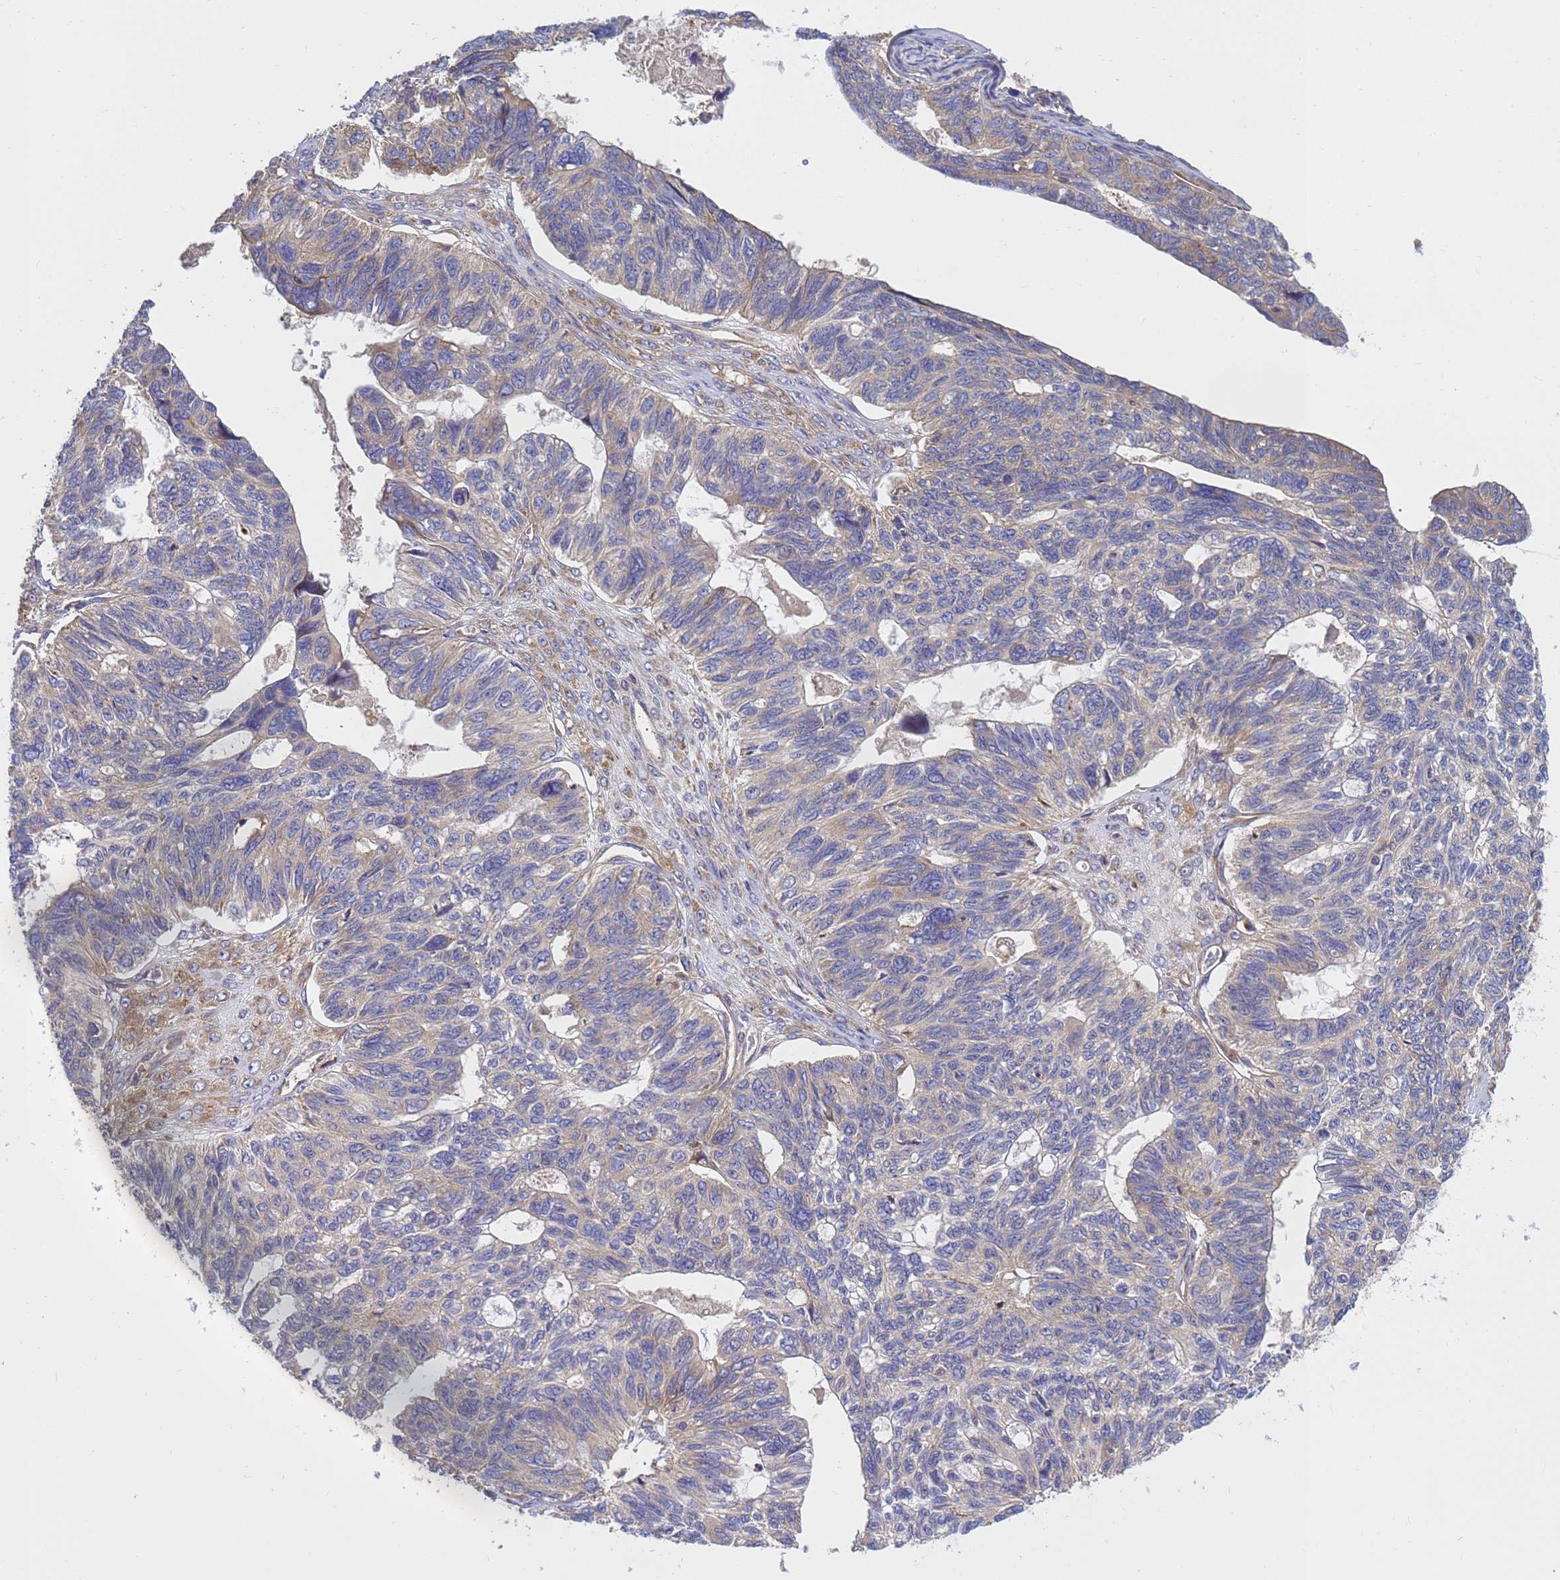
{"staining": {"intensity": "moderate", "quantity": "25%-75%", "location": "cytoplasmic/membranous"}, "tissue": "ovarian cancer", "cell_type": "Tumor cells", "image_type": "cancer", "snomed": [{"axis": "morphology", "description": "Cystadenocarcinoma, serous, NOS"}, {"axis": "topography", "description": "Ovary"}], "caption": "Tumor cells exhibit medium levels of moderate cytoplasmic/membranous staining in about 25%-75% of cells in ovarian serous cystadenocarcinoma. (Stains: DAB in brown, nuclei in blue, Microscopy: brightfield microscopy at high magnification).", "gene": "BECN1", "patient": {"sex": "female", "age": 79}}